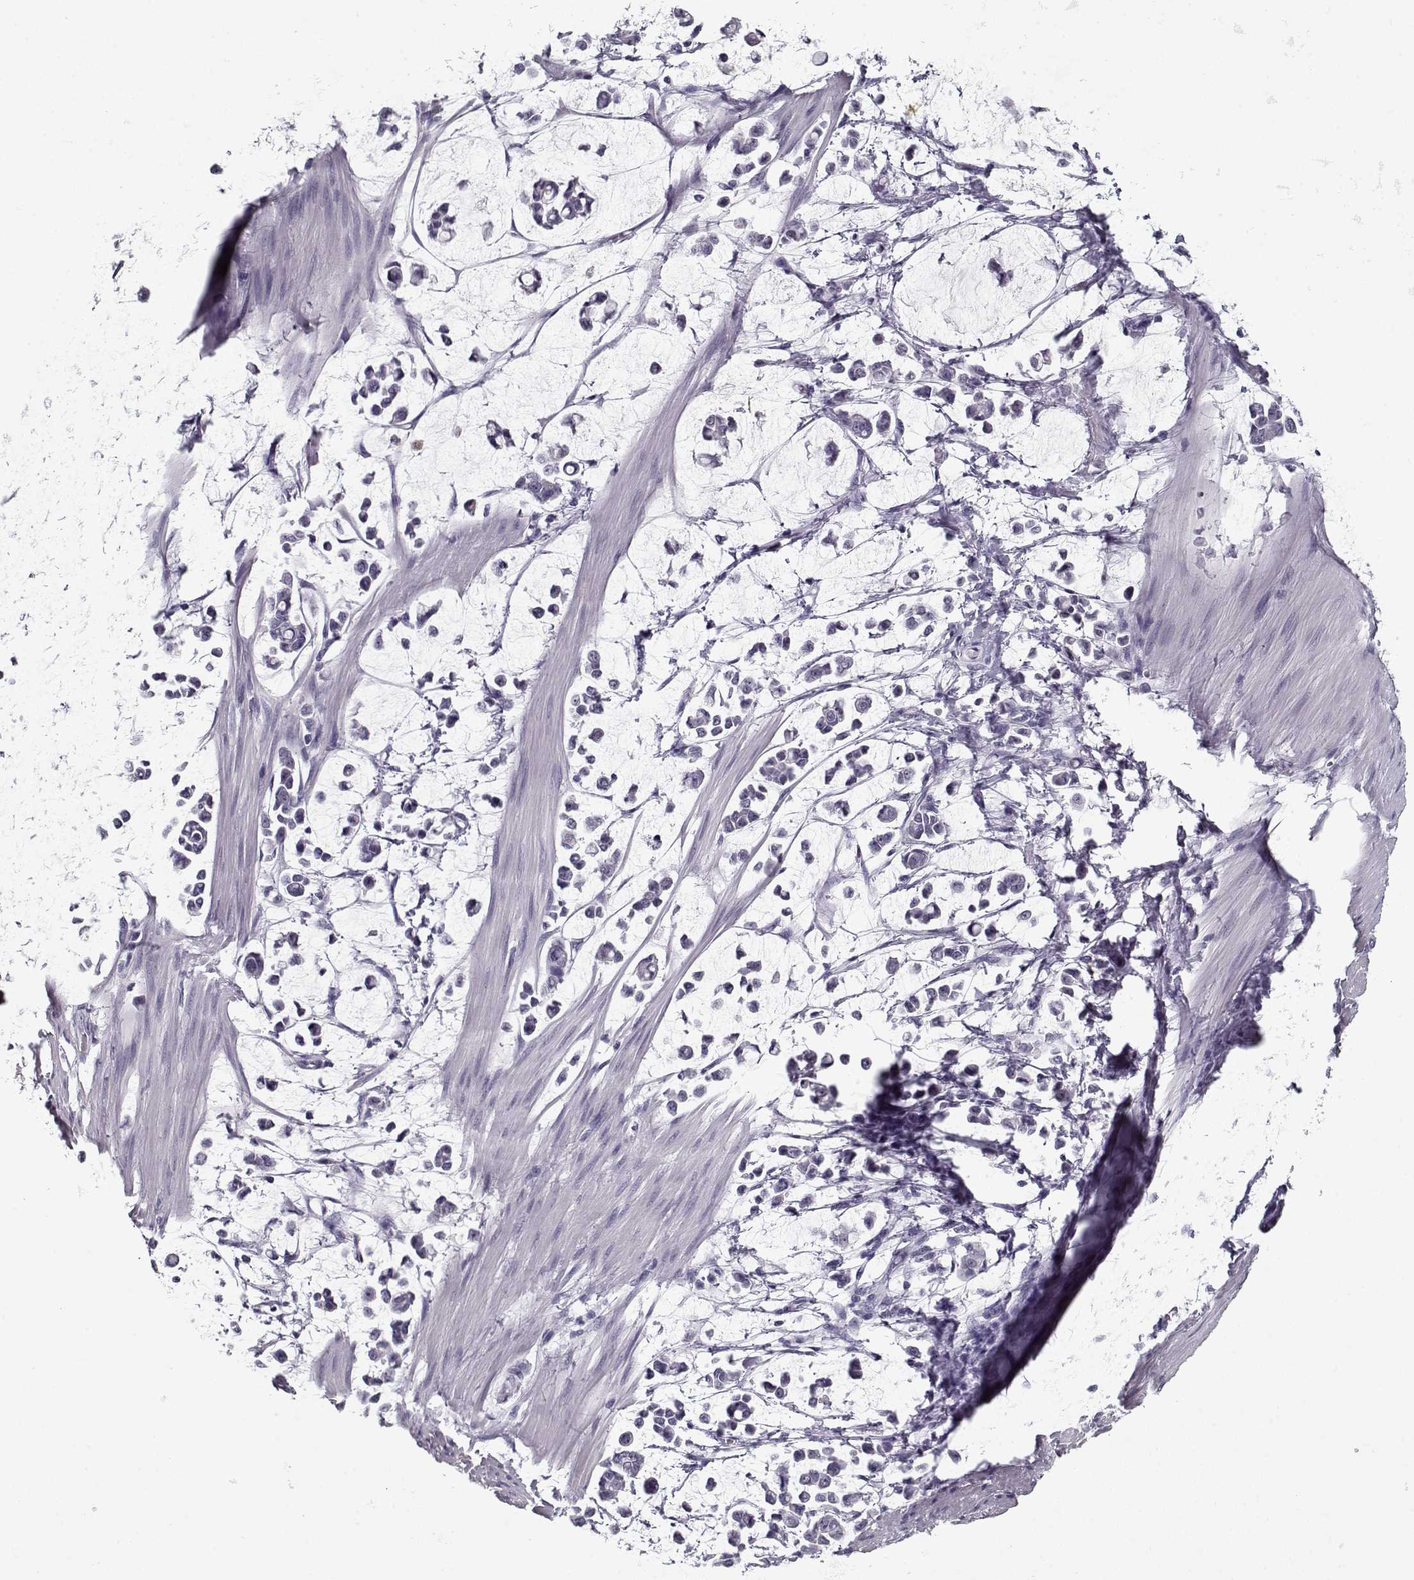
{"staining": {"intensity": "negative", "quantity": "none", "location": "none"}, "tissue": "stomach cancer", "cell_type": "Tumor cells", "image_type": "cancer", "snomed": [{"axis": "morphology", "description": "Adenocarcinoma, NOS"}, {"axis": "topography", "description": "Stomach"}], "caption": "Stomach adenocarcinoma was stained to show a protein in brown. There is no significant expression in tumor cells. (DAB immunohistochemistry (IHC) visualized using brightfield microscopy, high magnification).", "gene": "SPACA9", "patient": {"sex": "male", "age": 82}}